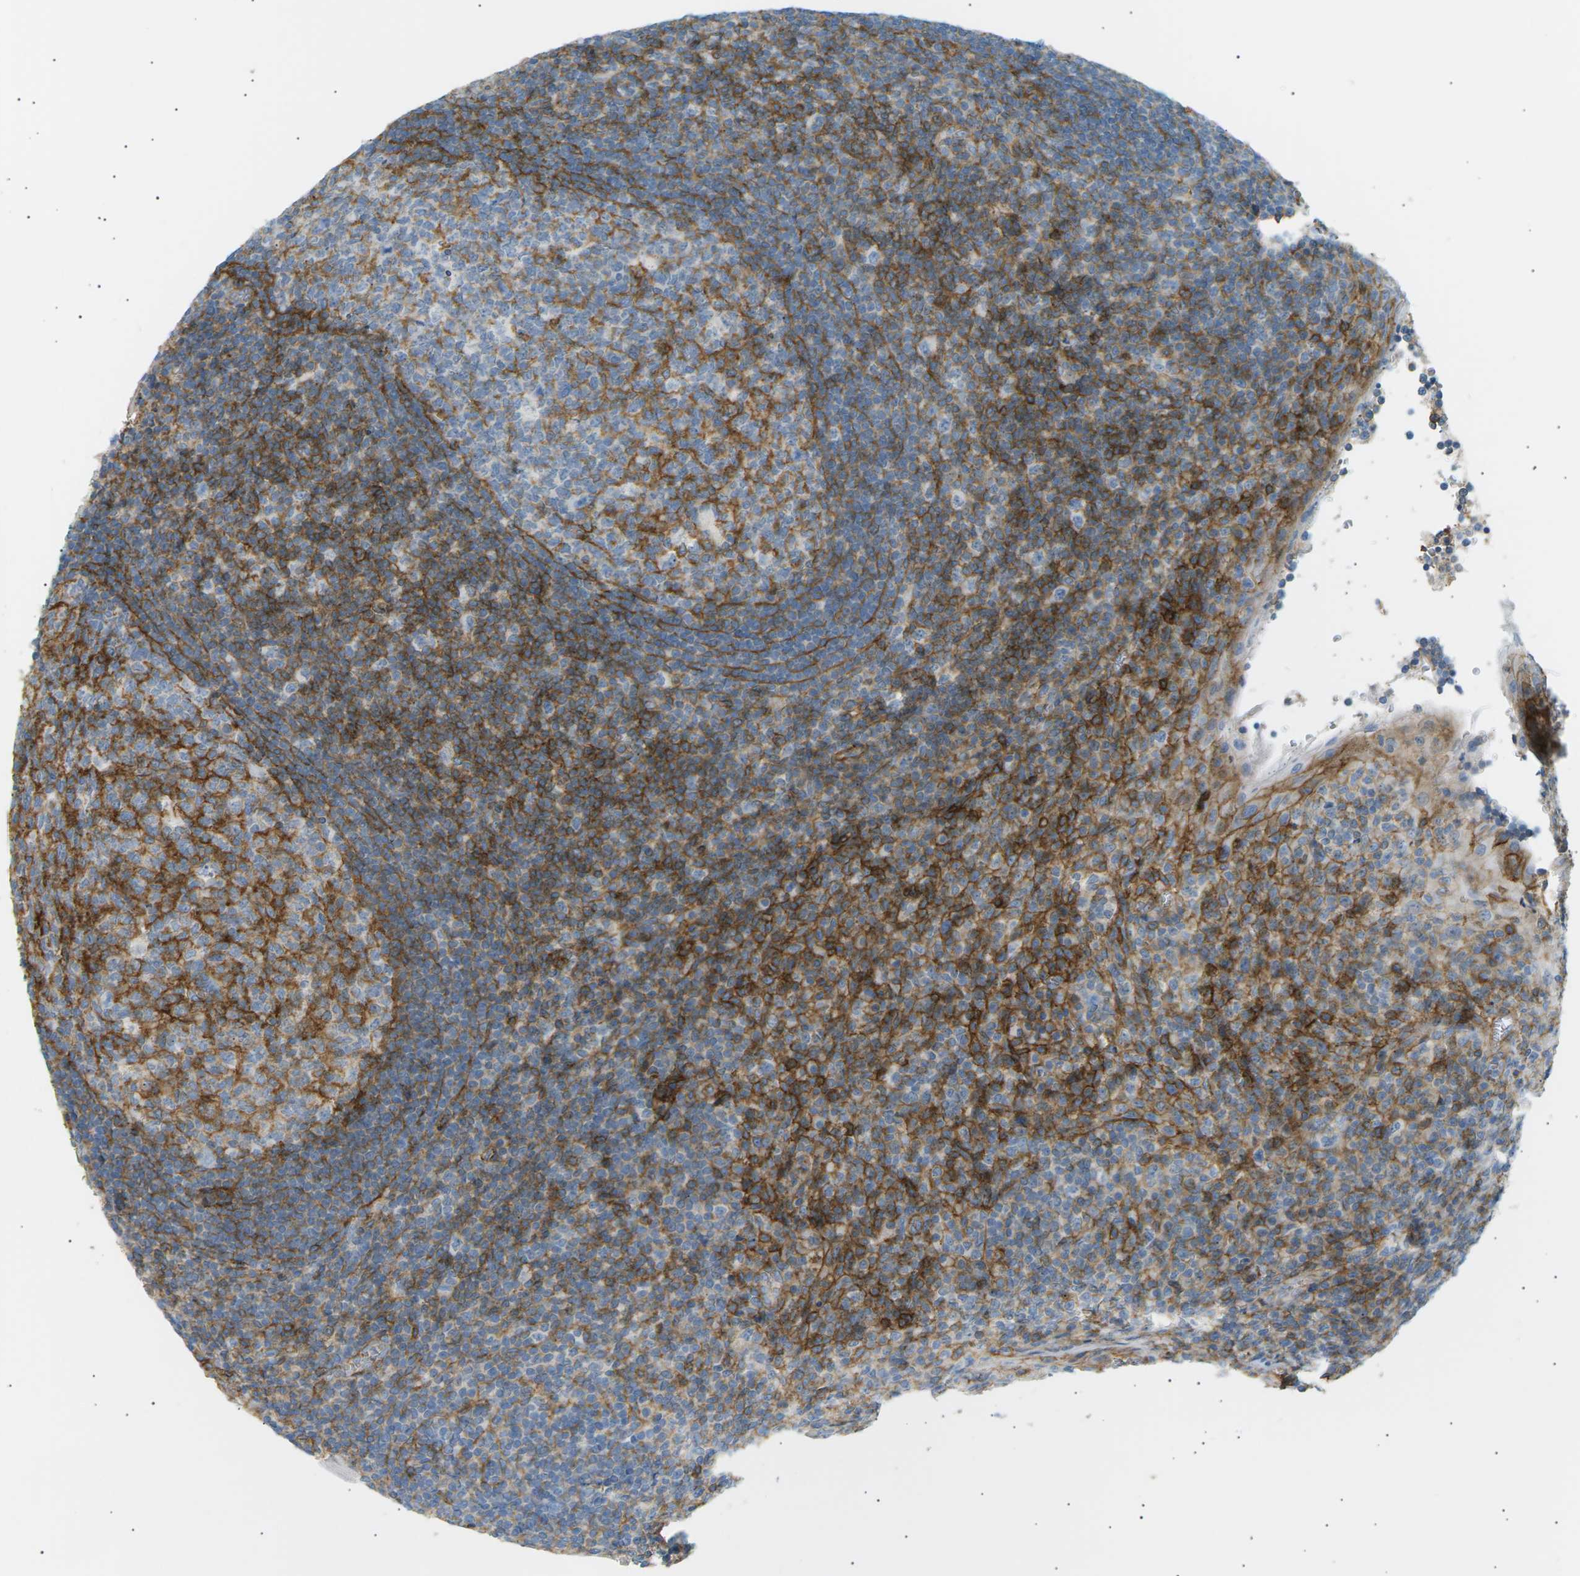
{"staining": {"intensity": "moderate", "quantity": "<25%", "location": "cytoplasmic/membranous"}, "tissue": "tonsil", "cell_type": "Germinal center cells", "image_type": "normal", "snomed": [{"axis": "morphology", "description": "Normal tissue, NOS"}, {"axis": "topography", "description": "Tonsil"}], "caption": "Immunohistochemical staining of benign human tonsil displays <25% levels of moderate cytoplasmic/membranous protein expression in approximately <25% of germinal center cells.", "gene": "ATP2B4", "patient": {"sex": "male", "age": 37}}